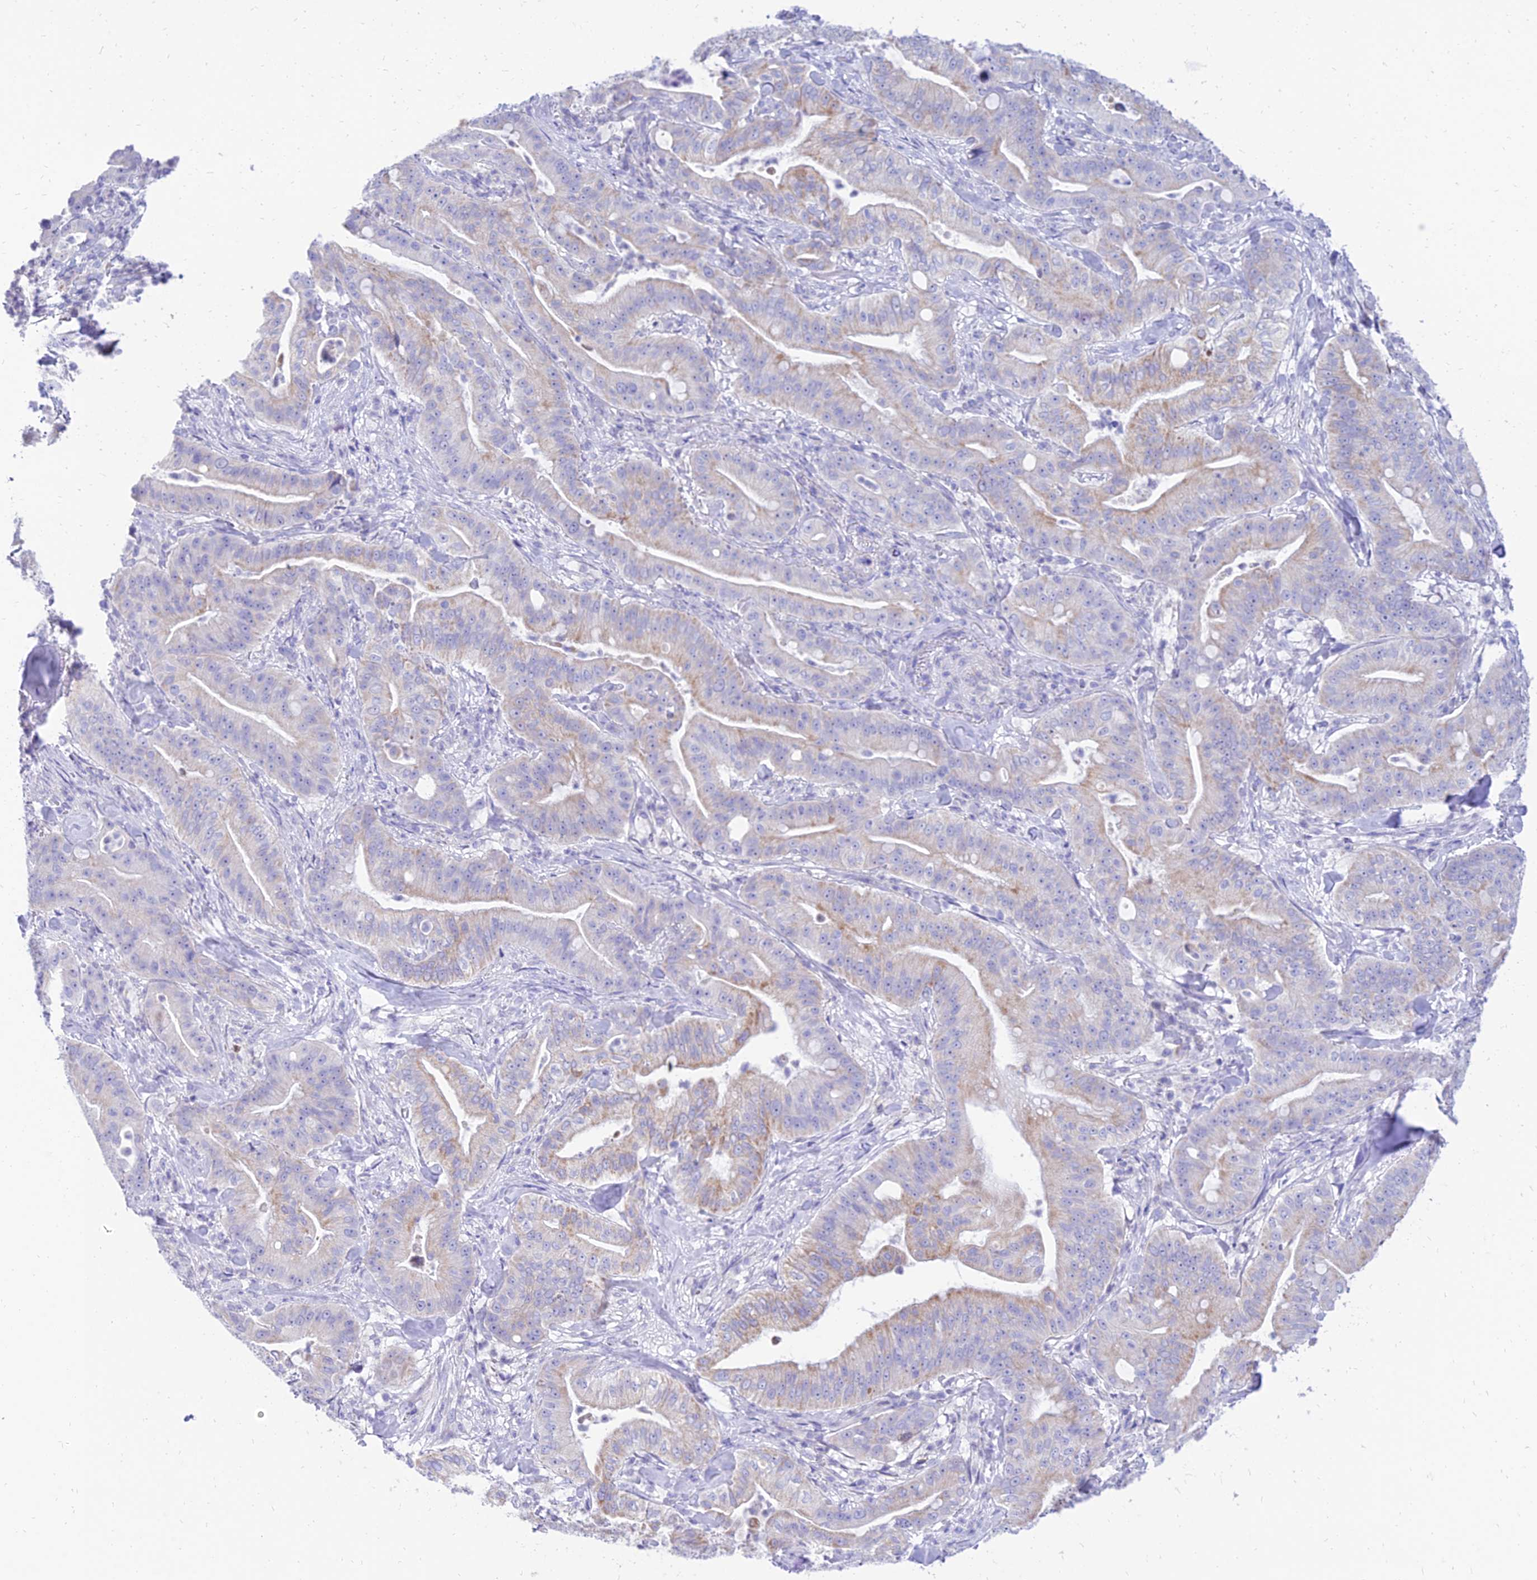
{"staining": {"intensity": "weak", "quantity": "25%-75%", "location": "cytoplasmic/membranous"}, "tissue": "pancreatic cancer", "cell_type": "Tumor cells", "image_type": "cancer", "snomed": [{"axis": "morphology", "description": "Adenocarcinoma, NOS"}, {"axis": "topography", "description": "Pancreas"}], "caption": "Immunohistochemical staining of human pancreatic cancer (adenocarcinoma) displays low levels of weak cytoplasmic/membranous staining in approximately 25%-75% of tumor cells.", "gene": "PKN3", "patient": {"sex": "male", "age": 71}}